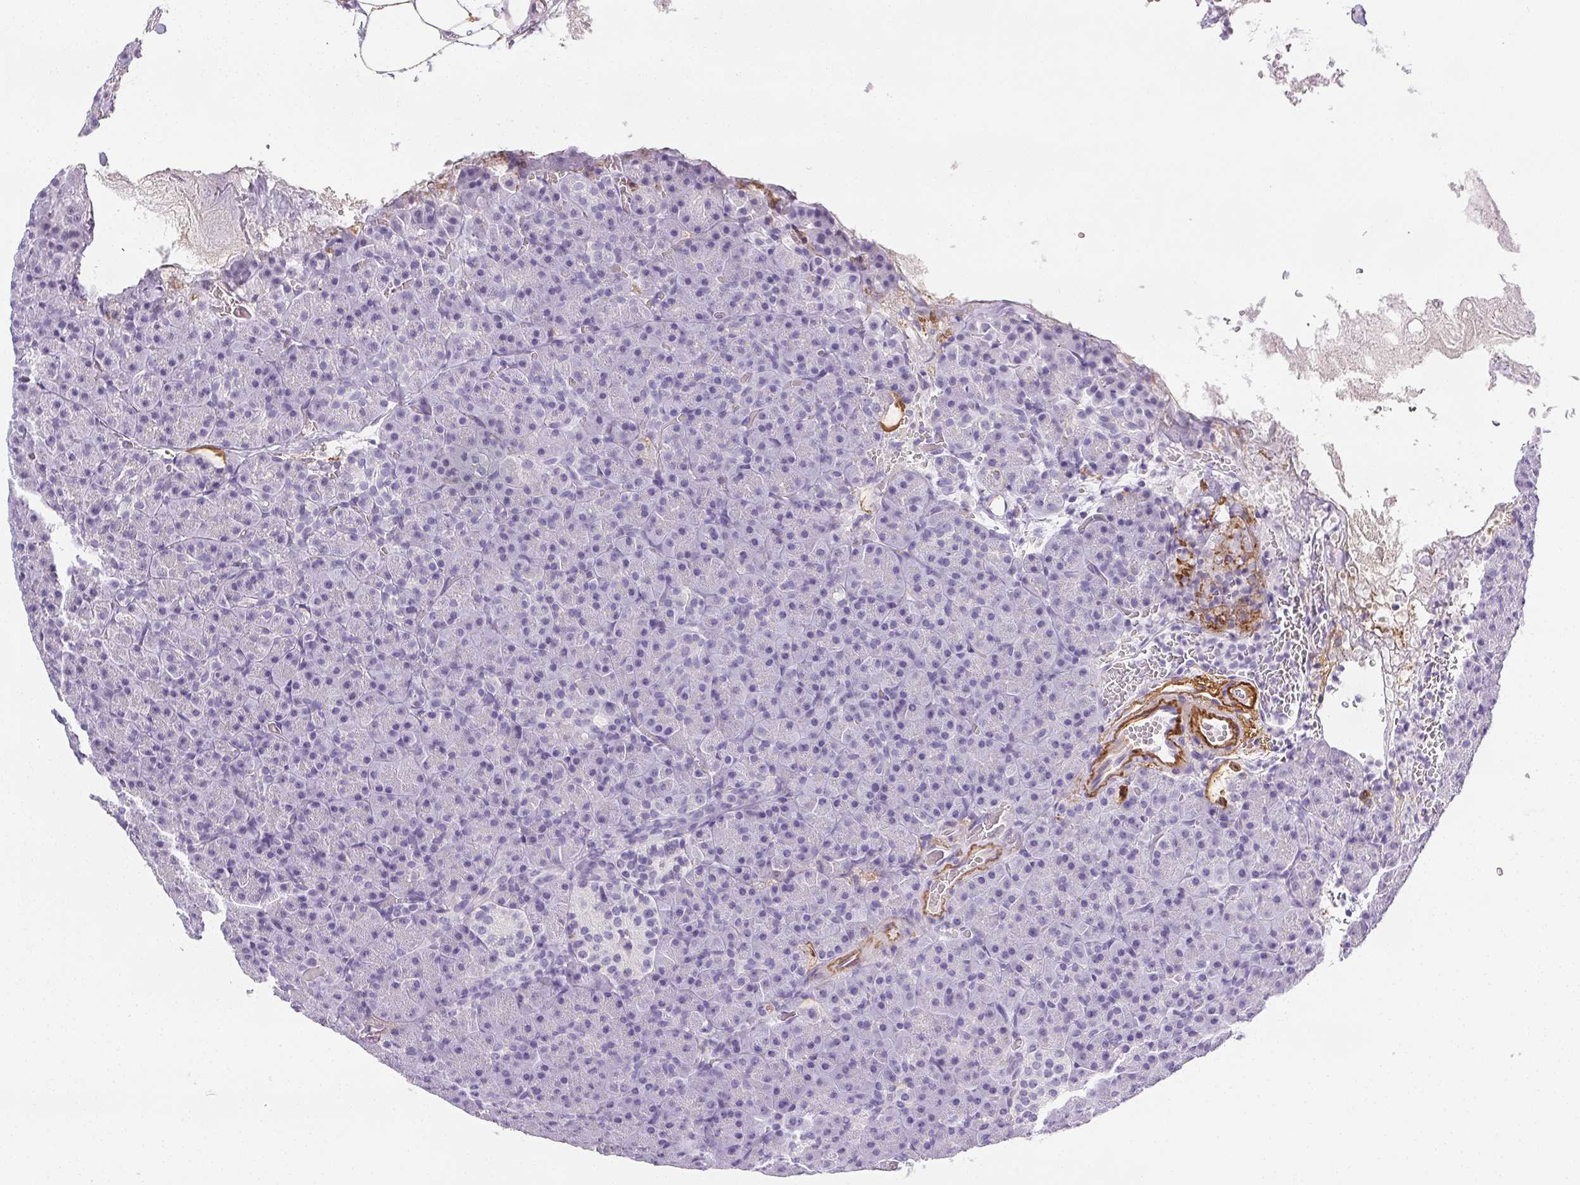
{"staining": {"intensity": "negative", "quantity": "none", "location": "none"}, "tissue": "pancreas", "cell_type": "Exocrine glandular cells", "image_type": "normal", "snomed": [{"axis": "morphology", "description": "Normal tissue, NOS"}, {"axis": "topography", "description": "Pancreas"}], "caption": "This is an IHC photomicrograph of benign human pancreas. There is no positivity in exocrine glandular cells.", "gene": "VTN", "patient": {"sex": "female", "age": 74}}